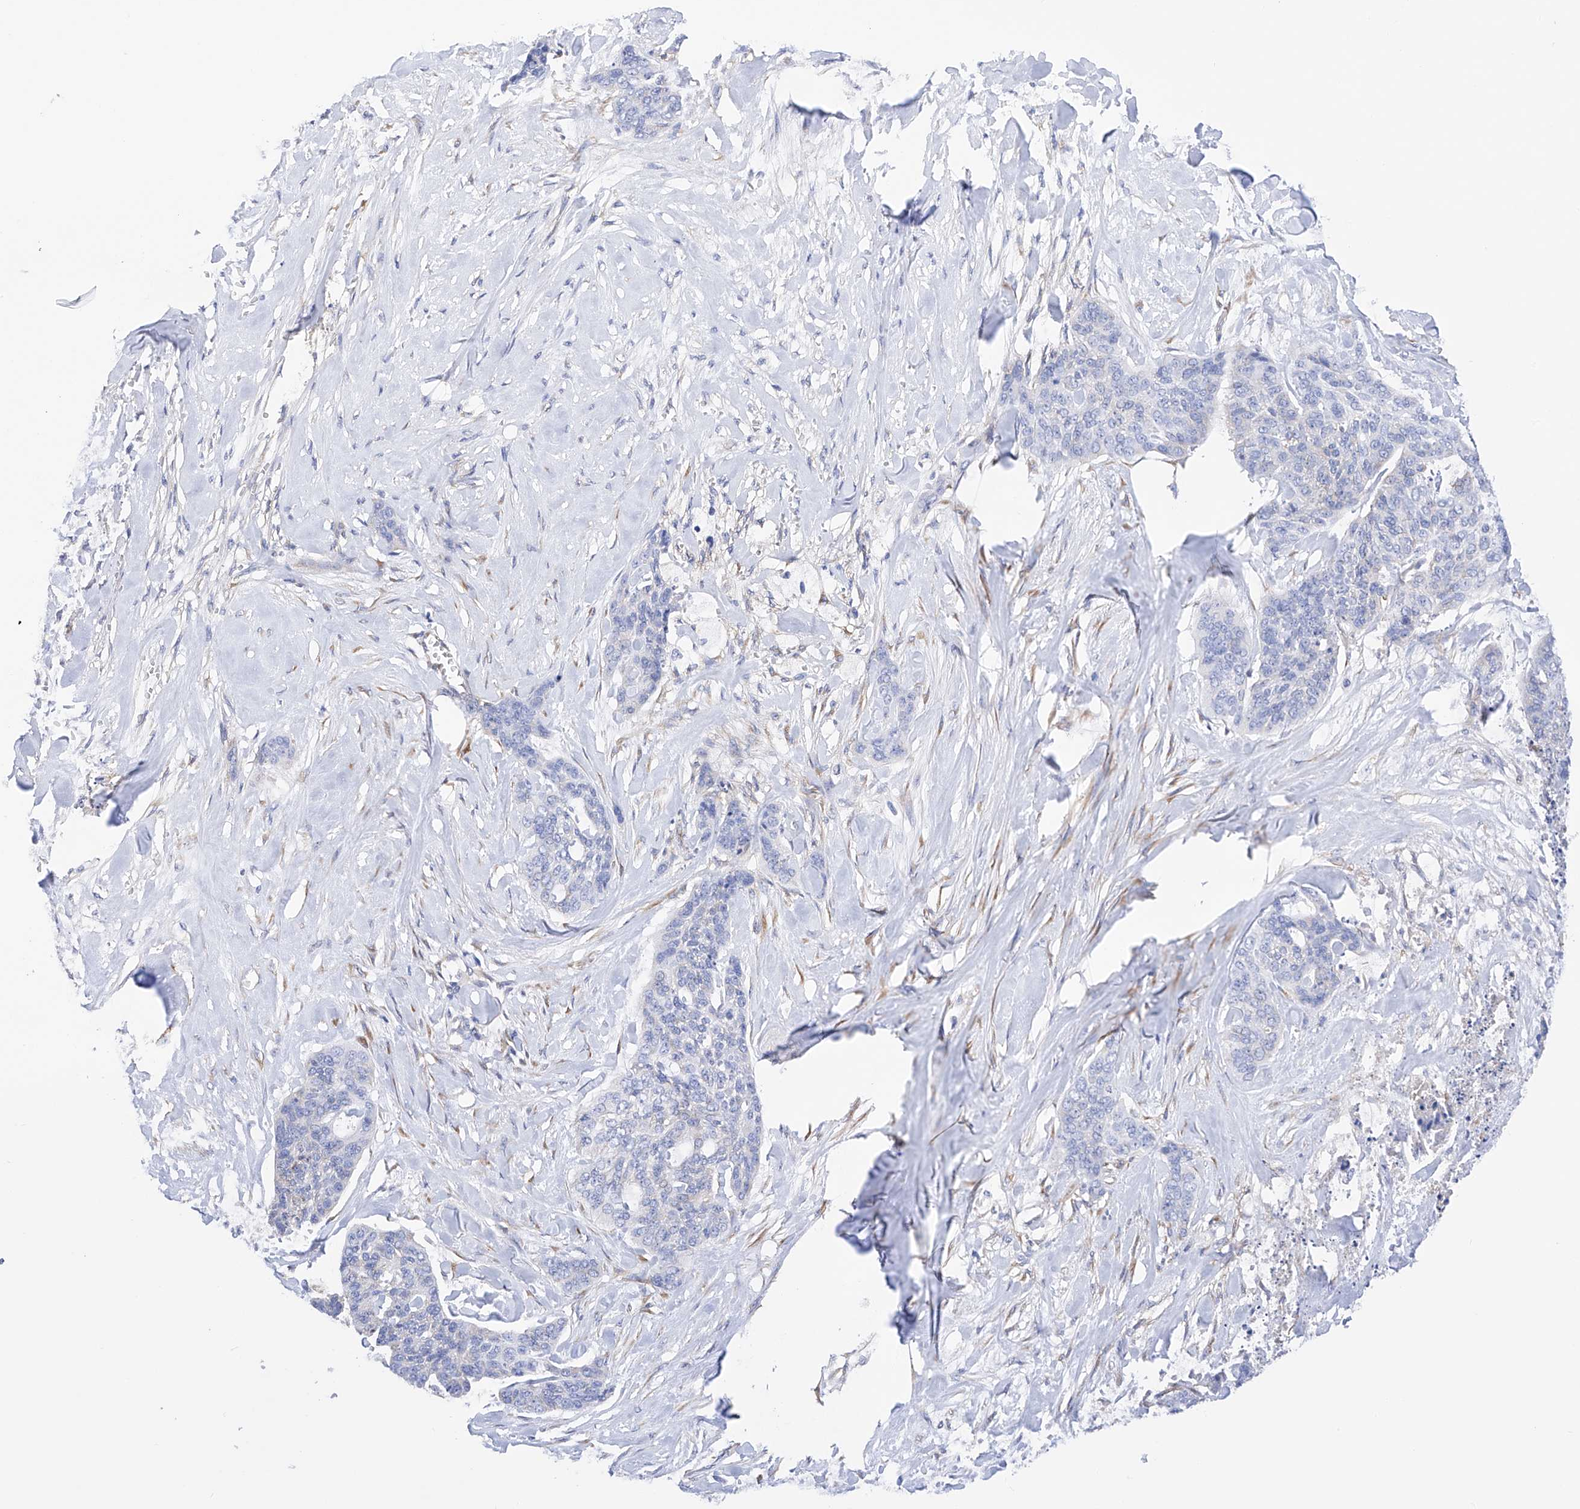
{"staining": {"intensity": "negative", "quantity": "none", "location": "none"}, "tissue": "skin cancer", "cell_type": "Tumor cells", "image_type": "cancer", "snomed": [{"axis": "morphology", "description": "Basal cell carcinoma"}, {"axis": "topography", "description": "Skin"}], "caption": "Tumor cells show no significant protein expression in skin cancer.", "gene": "PDIA5", "patient": {"sex": "female", "age": 64}}